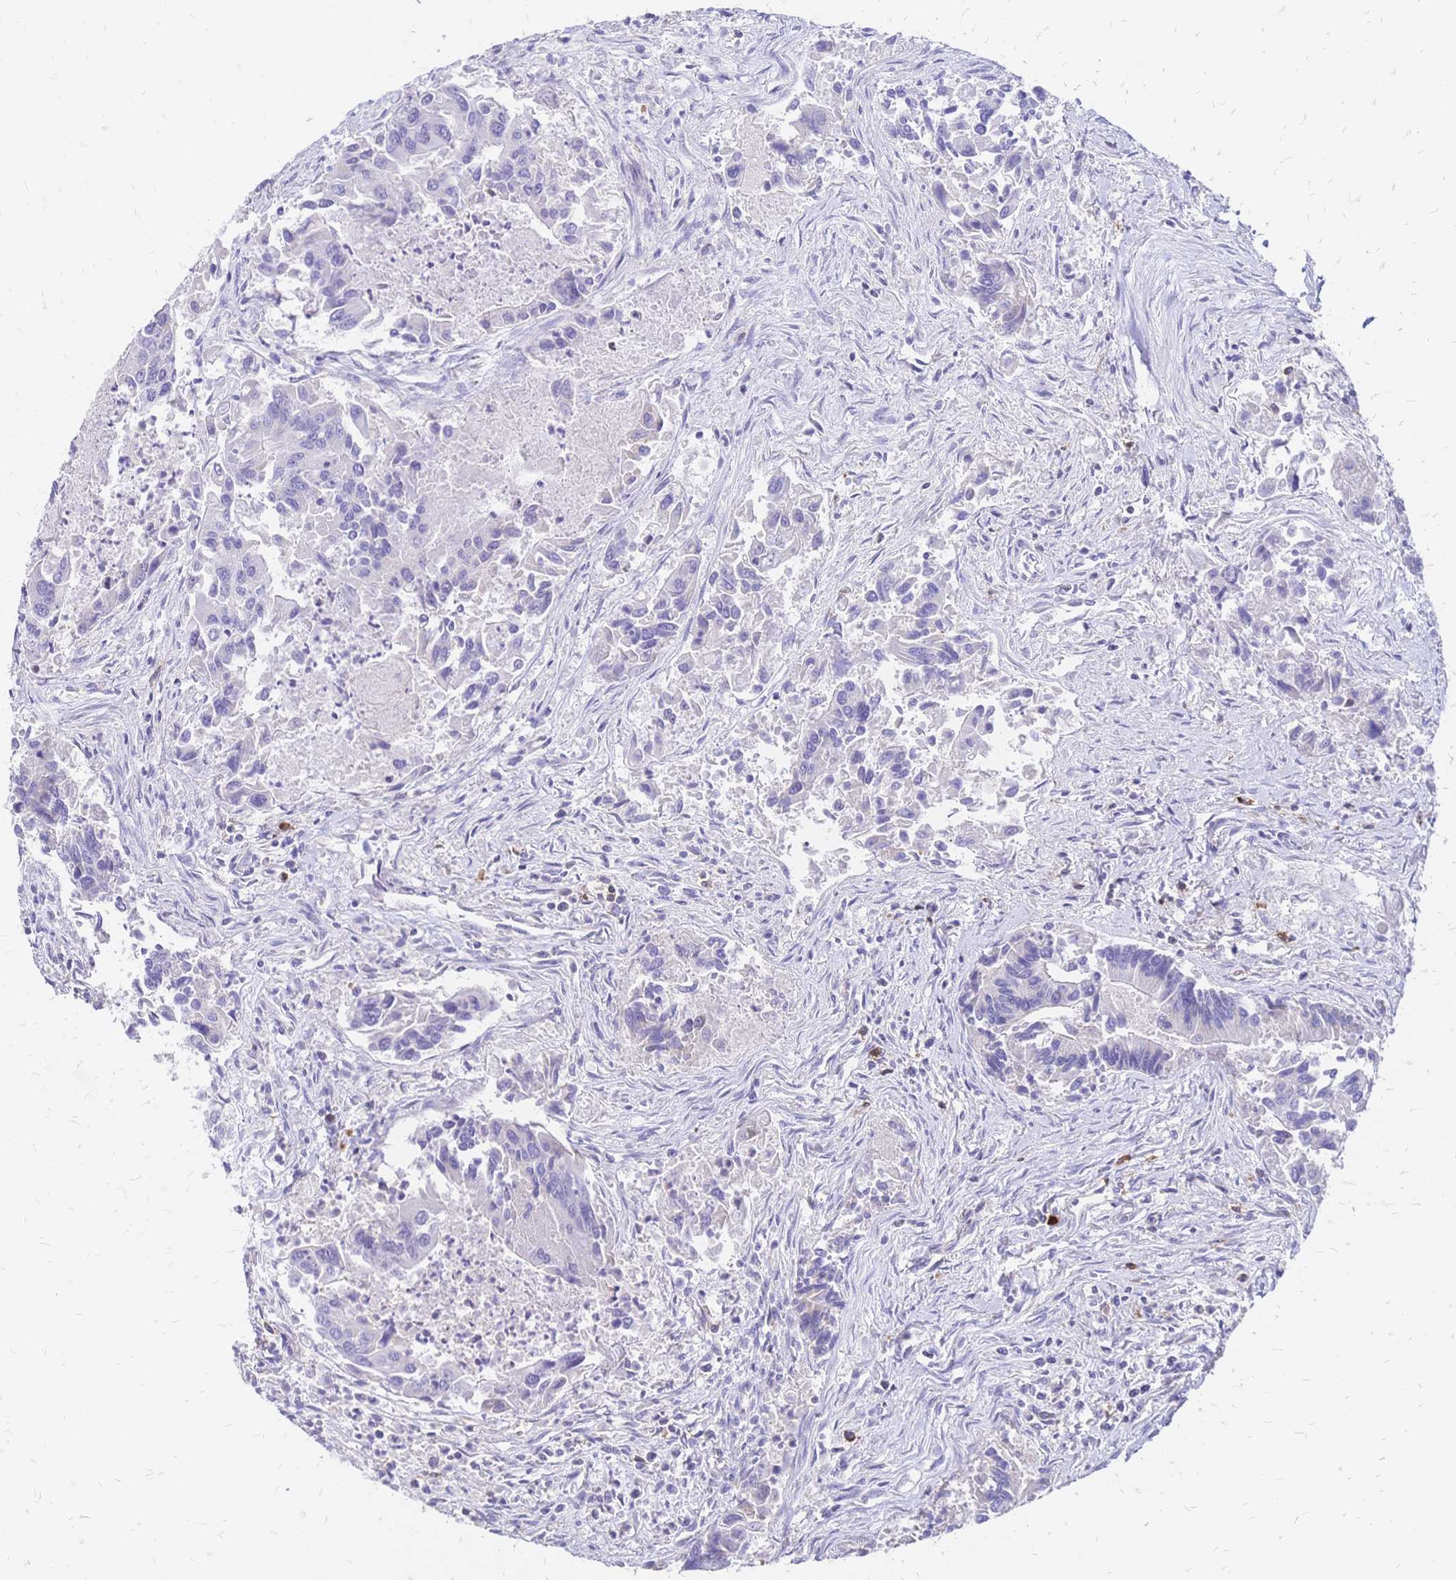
{"staining": {"intensity": "negative", "quantity": "none", "location": "none"}, "tissue": "colorectal cancer", "cell_type": "Tumor cells", "image_type": "cancer", "snomed": [{"axis": "morphology", "description": "Adenocarcinoma, NOS"}, {"axis": "topography", "description": "Colon"}], "caption": "Immunohistochemistry (IHC) micrograph of human adenocarcinoma (colorectal) stained for a protein (brown), which exhibits no staining in tumor cells.", "gene": "IL2RA", "patient": {"sex": "female", "age": 67}}